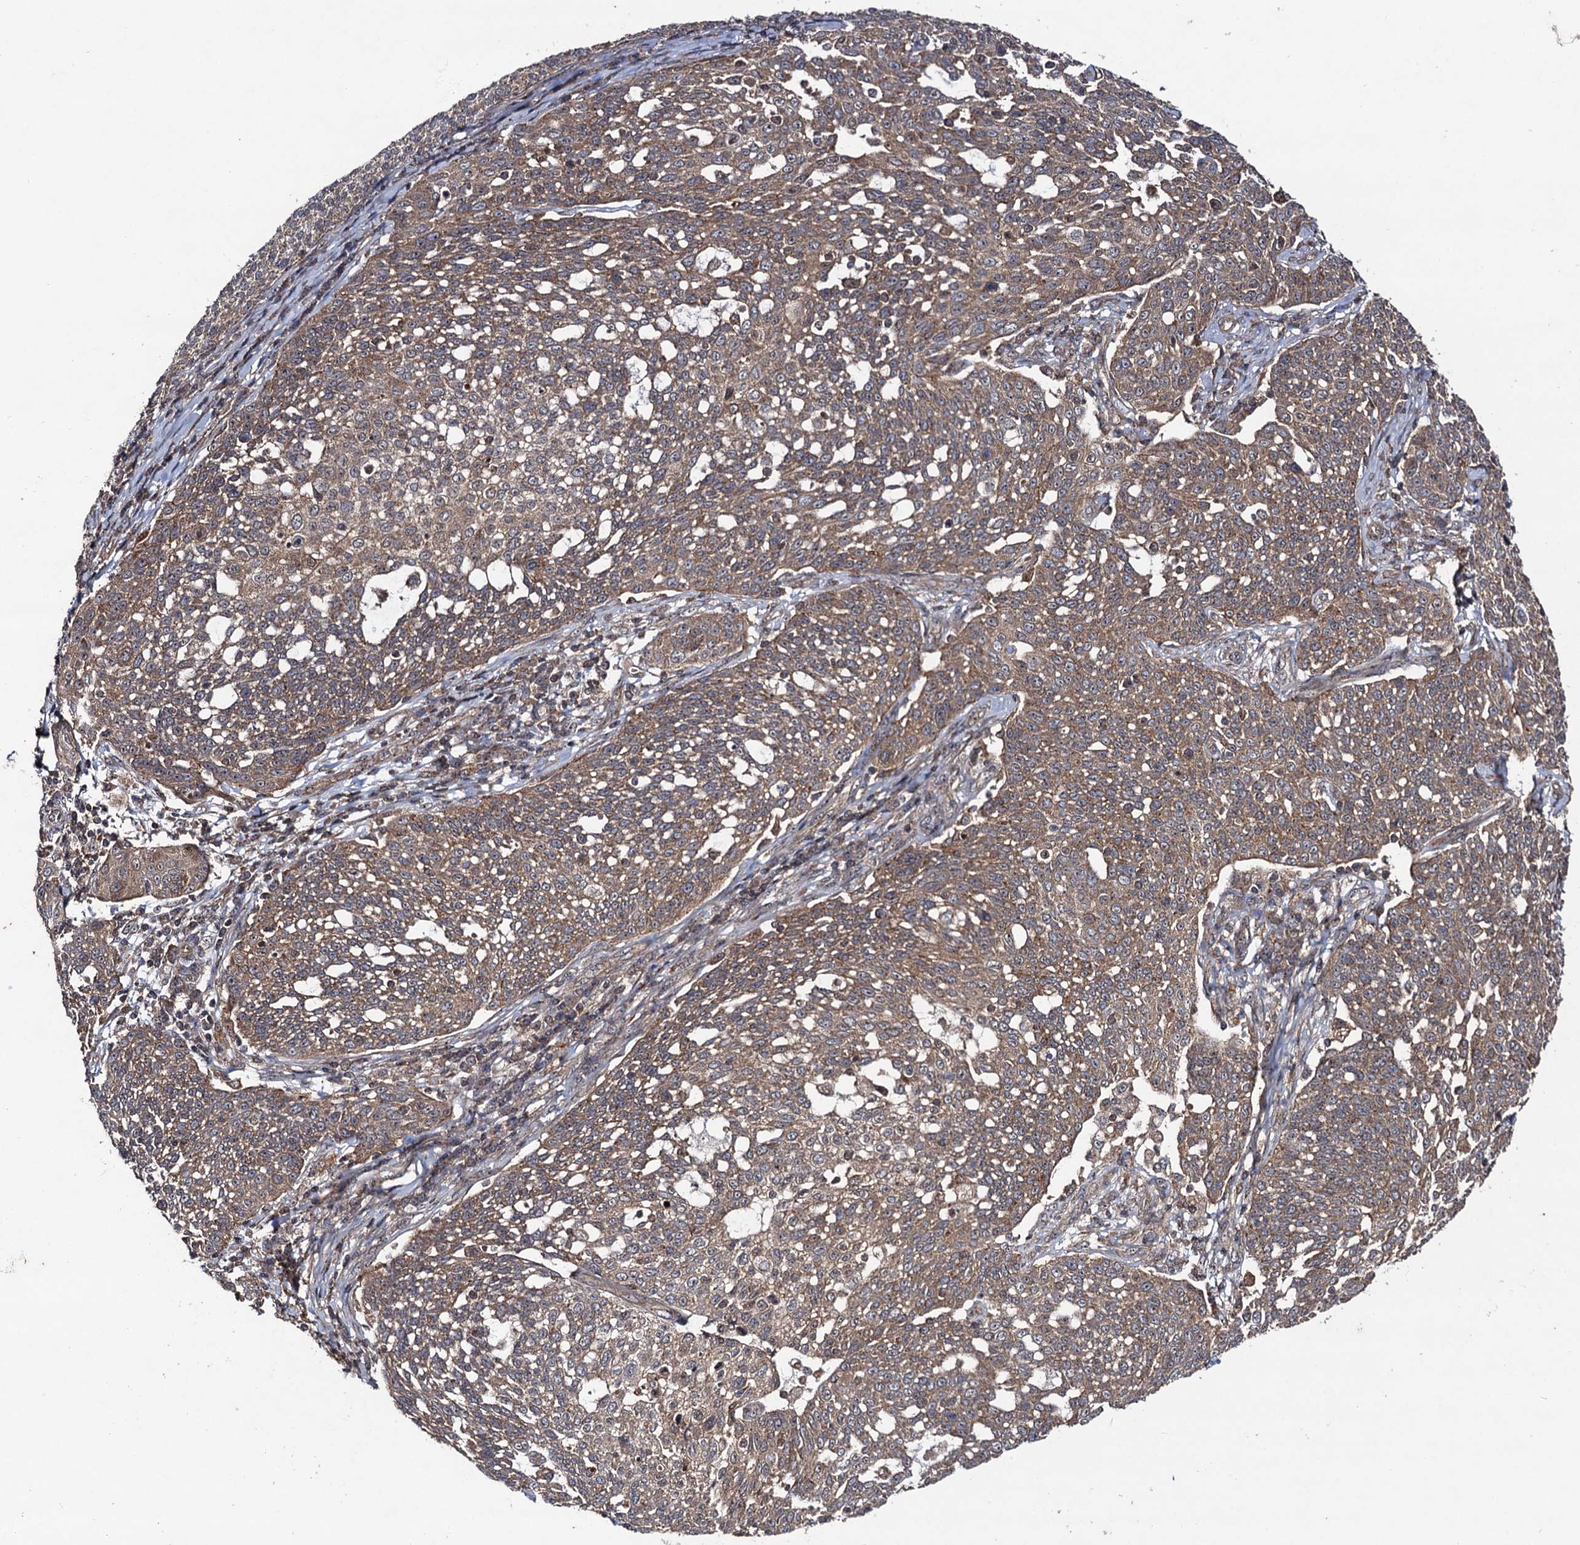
{"staining": {"intensity": "moderate", "quantity": ">75%", "location": "cytoplasmic/membranous"}, "tissue": "cervical cancer", "cell_type": "Tumor cells", "image_type": "cancer", "snomed": [{"axis": "morphology", "description": "Squamous cell carcinoma, NOS"}, {"axis": "topography", "description": "Cervix"}], "caption": "This photomicrograph demonstrates cervical cancer (squamous cell carcinoma) stained with immunohistochemistry to label a protein in brown. The cytoplasmic/membranous of tumor cells show moderate positivity for the protein. Nuclei are counter-stained blue.", "gene": "KXD1", "patient": {"sex": "female", "age": 34}}